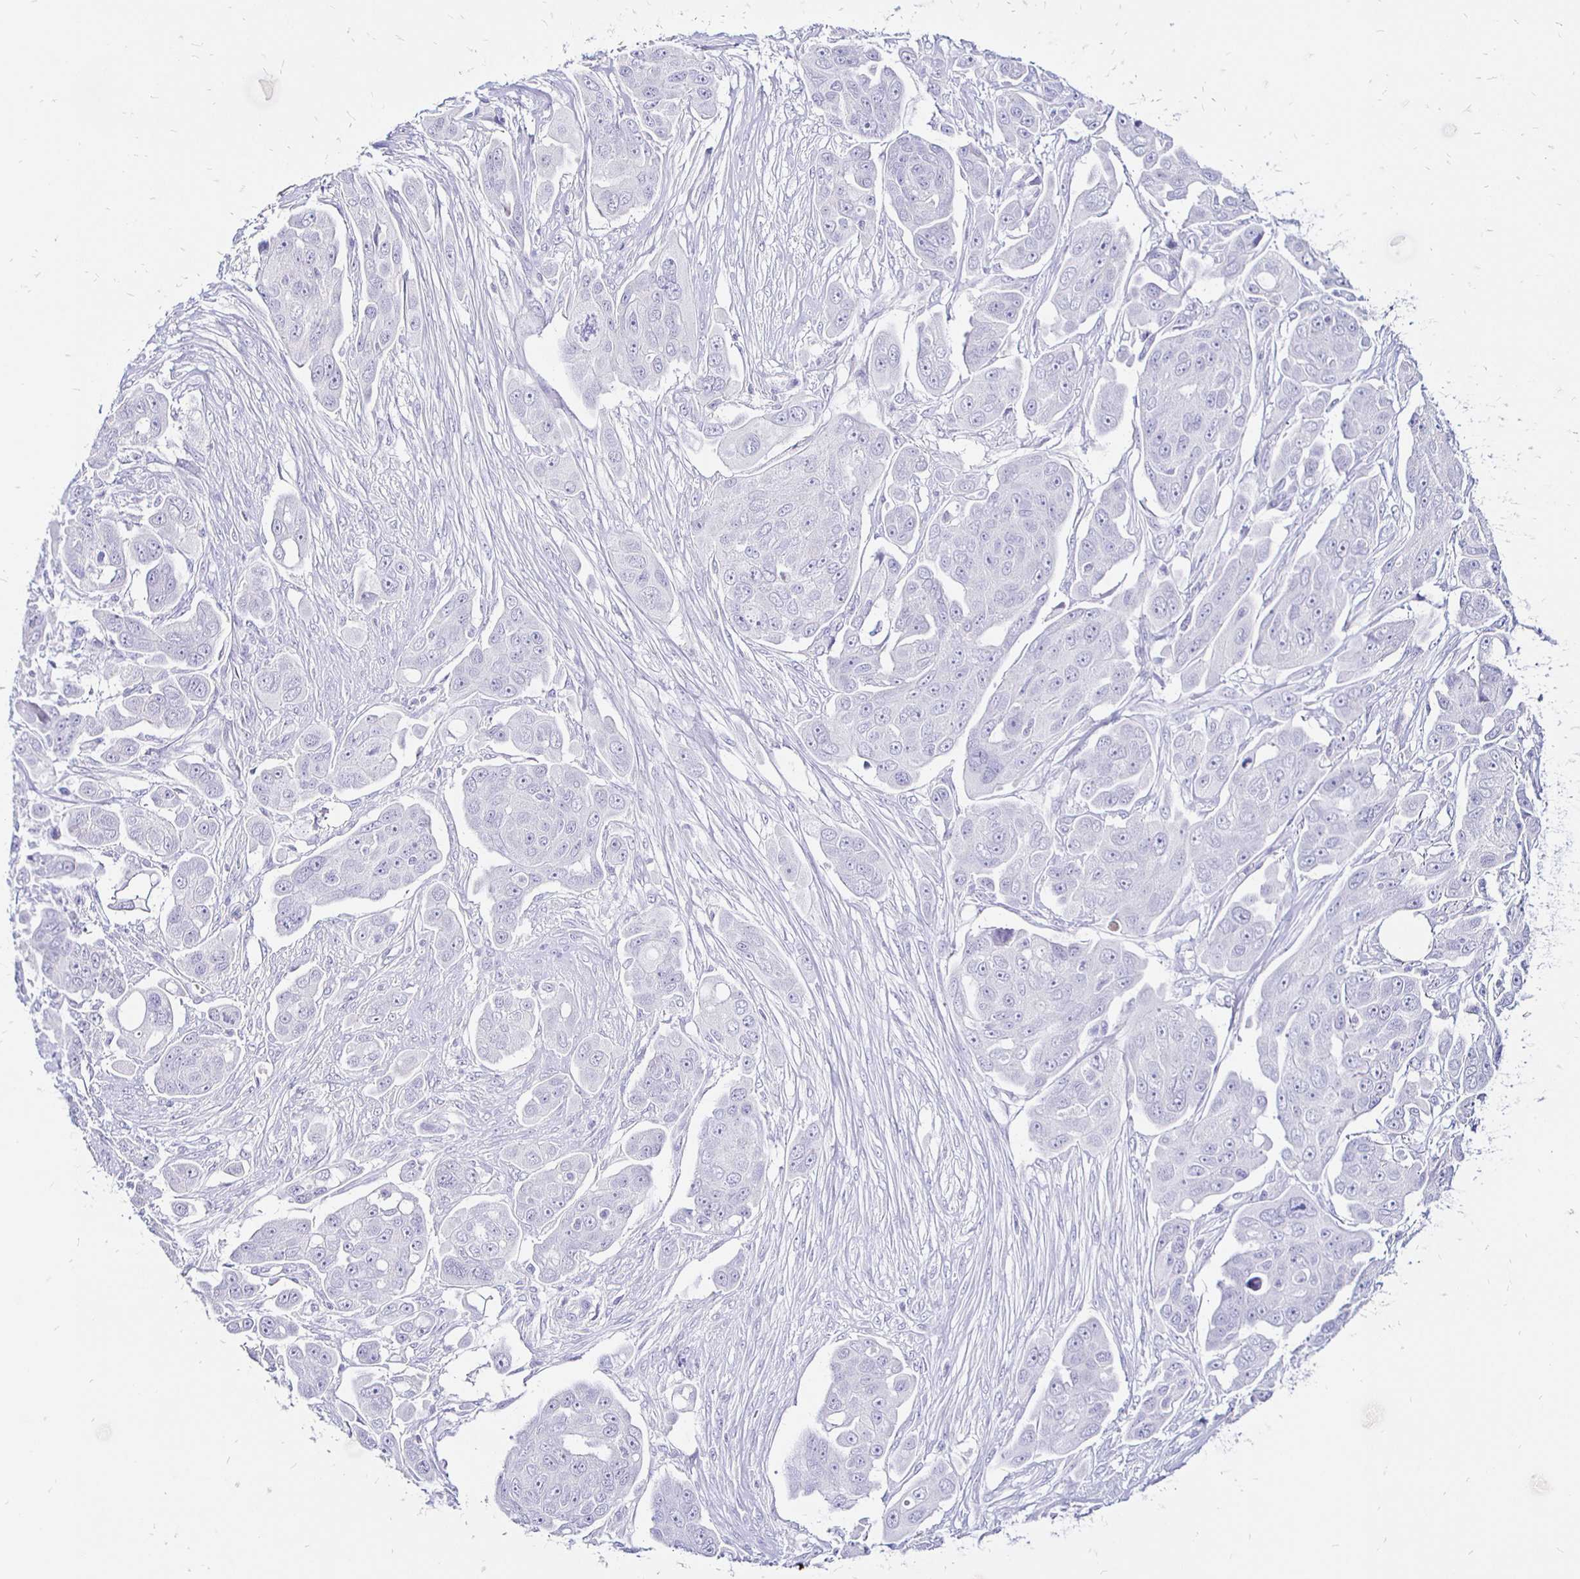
{"staining": {"intensity": "negative", "quantity": "none", "location": "none"}, "tissue": "ovarian cancer", "cell_type": "Tumor cells", "image_type": "cancer", "snomed": [{"axis": "morphology", "description": "Carcinoma, endometroid"}, {"axis": "topography", "description": "Ovary"}], "caption": "This is an immunohistochemistry (IHC) micrograph of ovarian cancer (endometroid carcinoma). There is no expression in tumor cells.", "gene": "IRGC", "patient": {"sex": "female", "age": 70}}